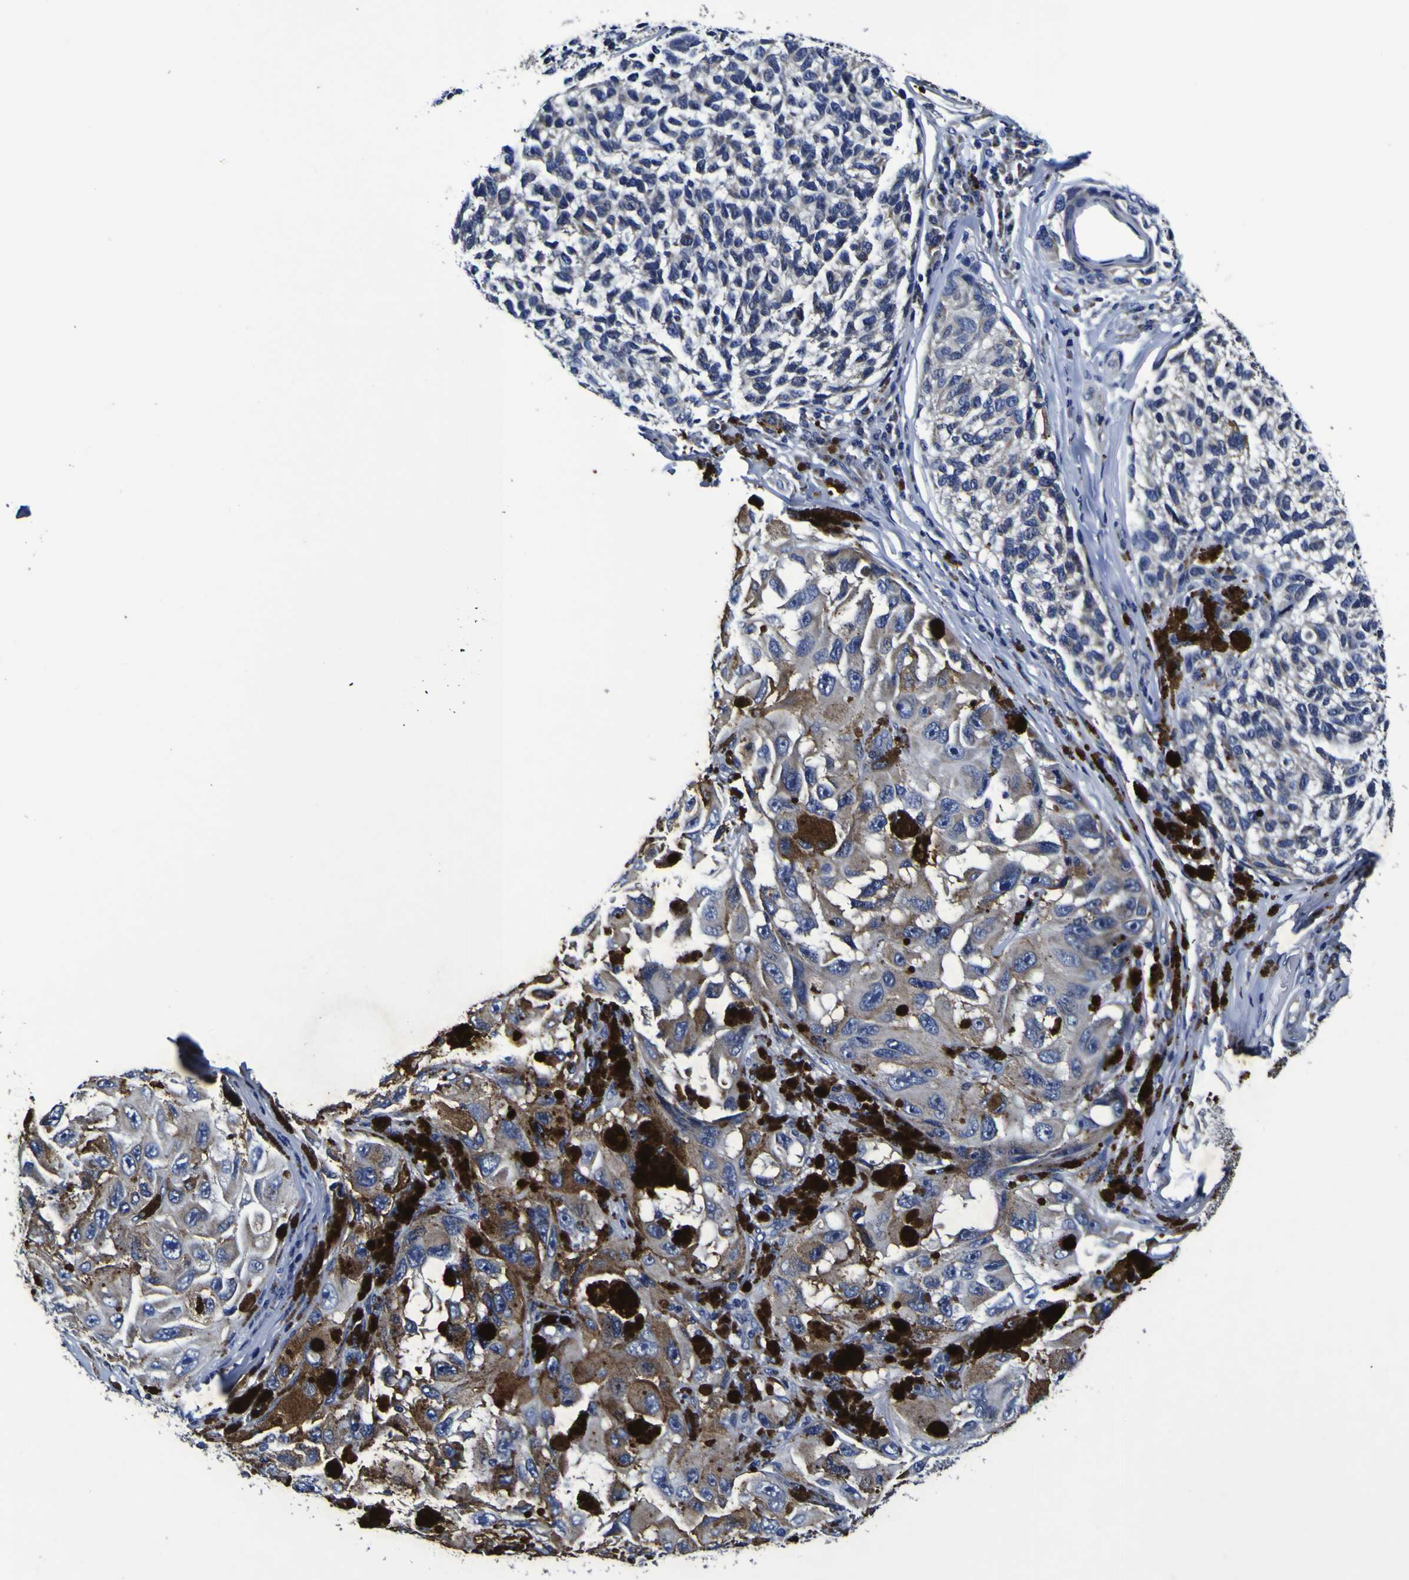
{"staining": {"intensity": "moderate", "quantity": "25%-75%", "location": "cytoplasmic/membranous"}, "tissue": "melanoma", "cell_type": "Tumor cells", "image_type": "cancer", "snomed": [{"axis": "morphology", "description": "Malignant melanoma, NOS"}, {"axis": "topography", "description": "Skin"}], "caption": "This is an image of immunohistochemistry staining of malignant melanoma, which shows moderate expression in the cytoplasmic/membranous of tumor cells.", "gene": "PANK4", "patient": {"sex": "female", "age": 73}}